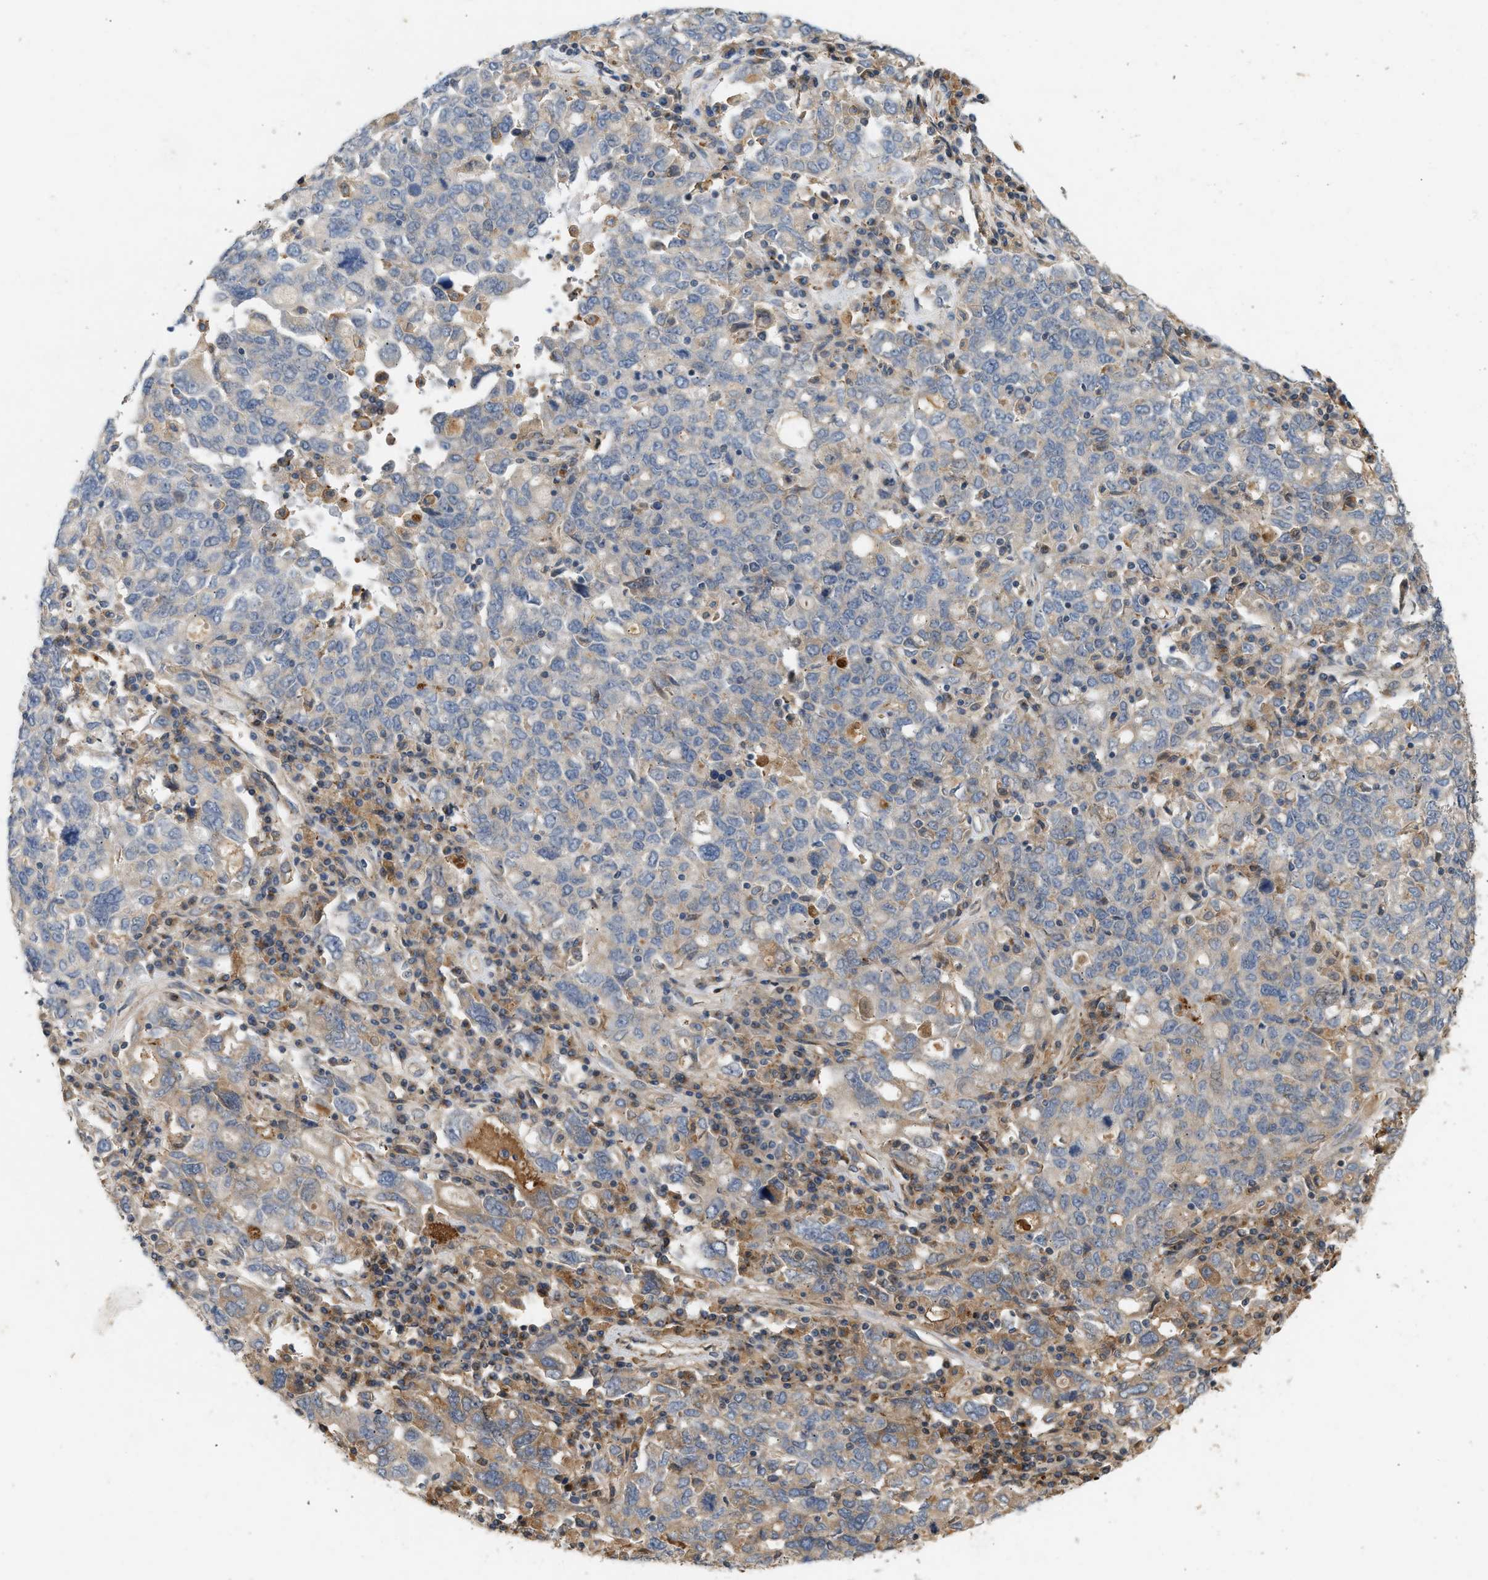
{"staining": {"intensity": "moderate", "quantity": "25%-75%", "location": "cytoplasmic/membranous"}, "tissue": "ovarian cancer", "cell_type": "Tumor cells", "image_type": "cancer", "snomed": [{"axis": "morphology", "description": "Carcinoma, endometroid"}, {"axis": "topography", "description": "Ovary"}], "caption": "Human ovarian cancer stained for a protein (brown) reveals moderate cytoplasmic/membranous positive expression in approximately 25%-75% of tumor cells.", "gene": "F8", "patient": {"sex": "female", "age": 62}}